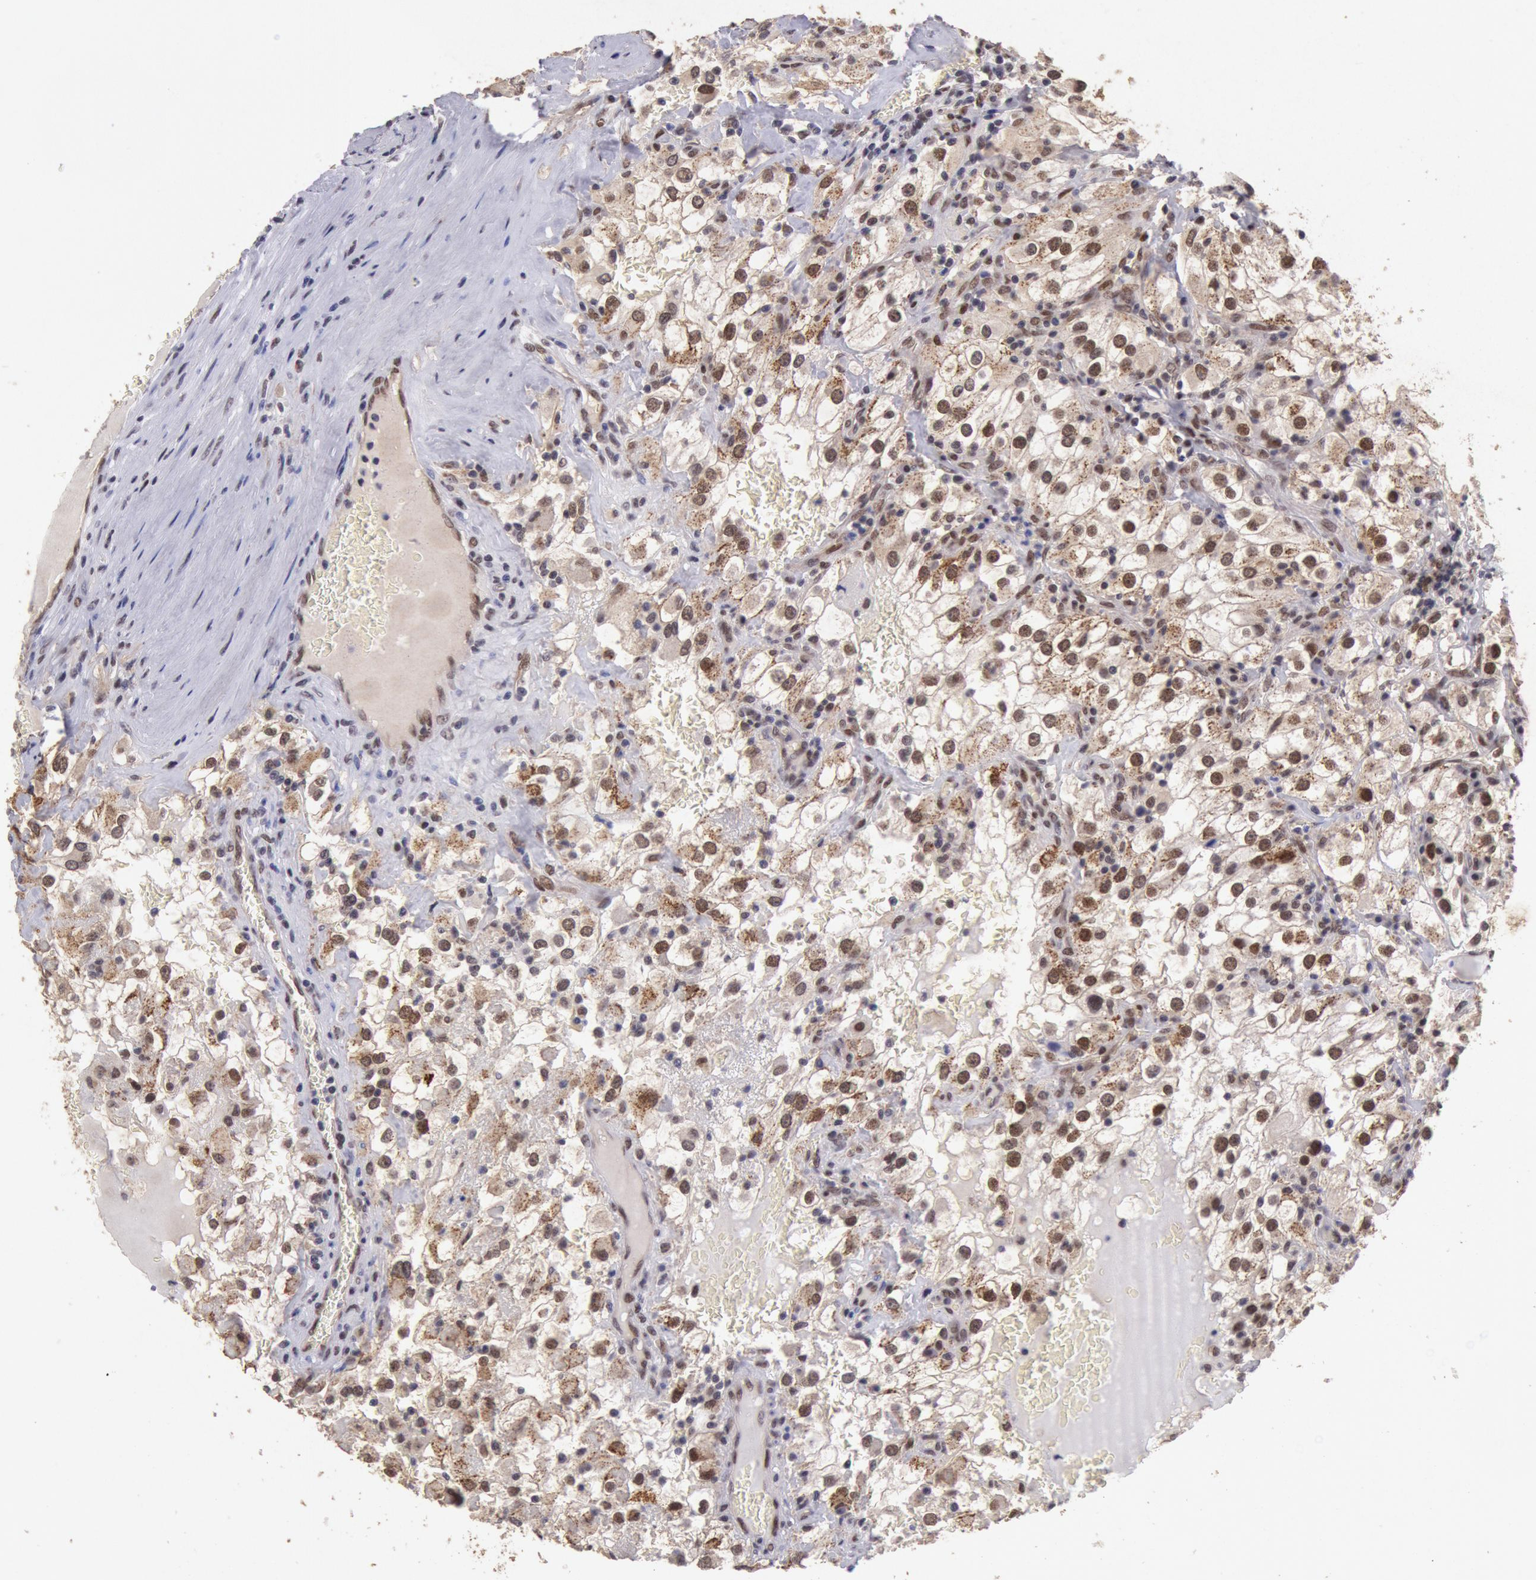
{"staining": {"intensity": "moderate", "quantity": "25%-75%", "location": "cytoplasmic/membranous,nuclear"}, "tissue": "renal cancer", "cell_type": "Tumor cells", "image_type": "cancer", "snomed": [{"axis": "morphology", "description": "Adenocarcinoma, NOS"}, {"axis": "topography", "description": "Kidney"}], "caption": "Tumor cells display moderate cytoplasmic/membranous and nuclear expression in about 25%-75% of cells in renal adenocarcinoma.", "gene": "CDKN2B", "patient": {"sex": "female", "age": 52}}